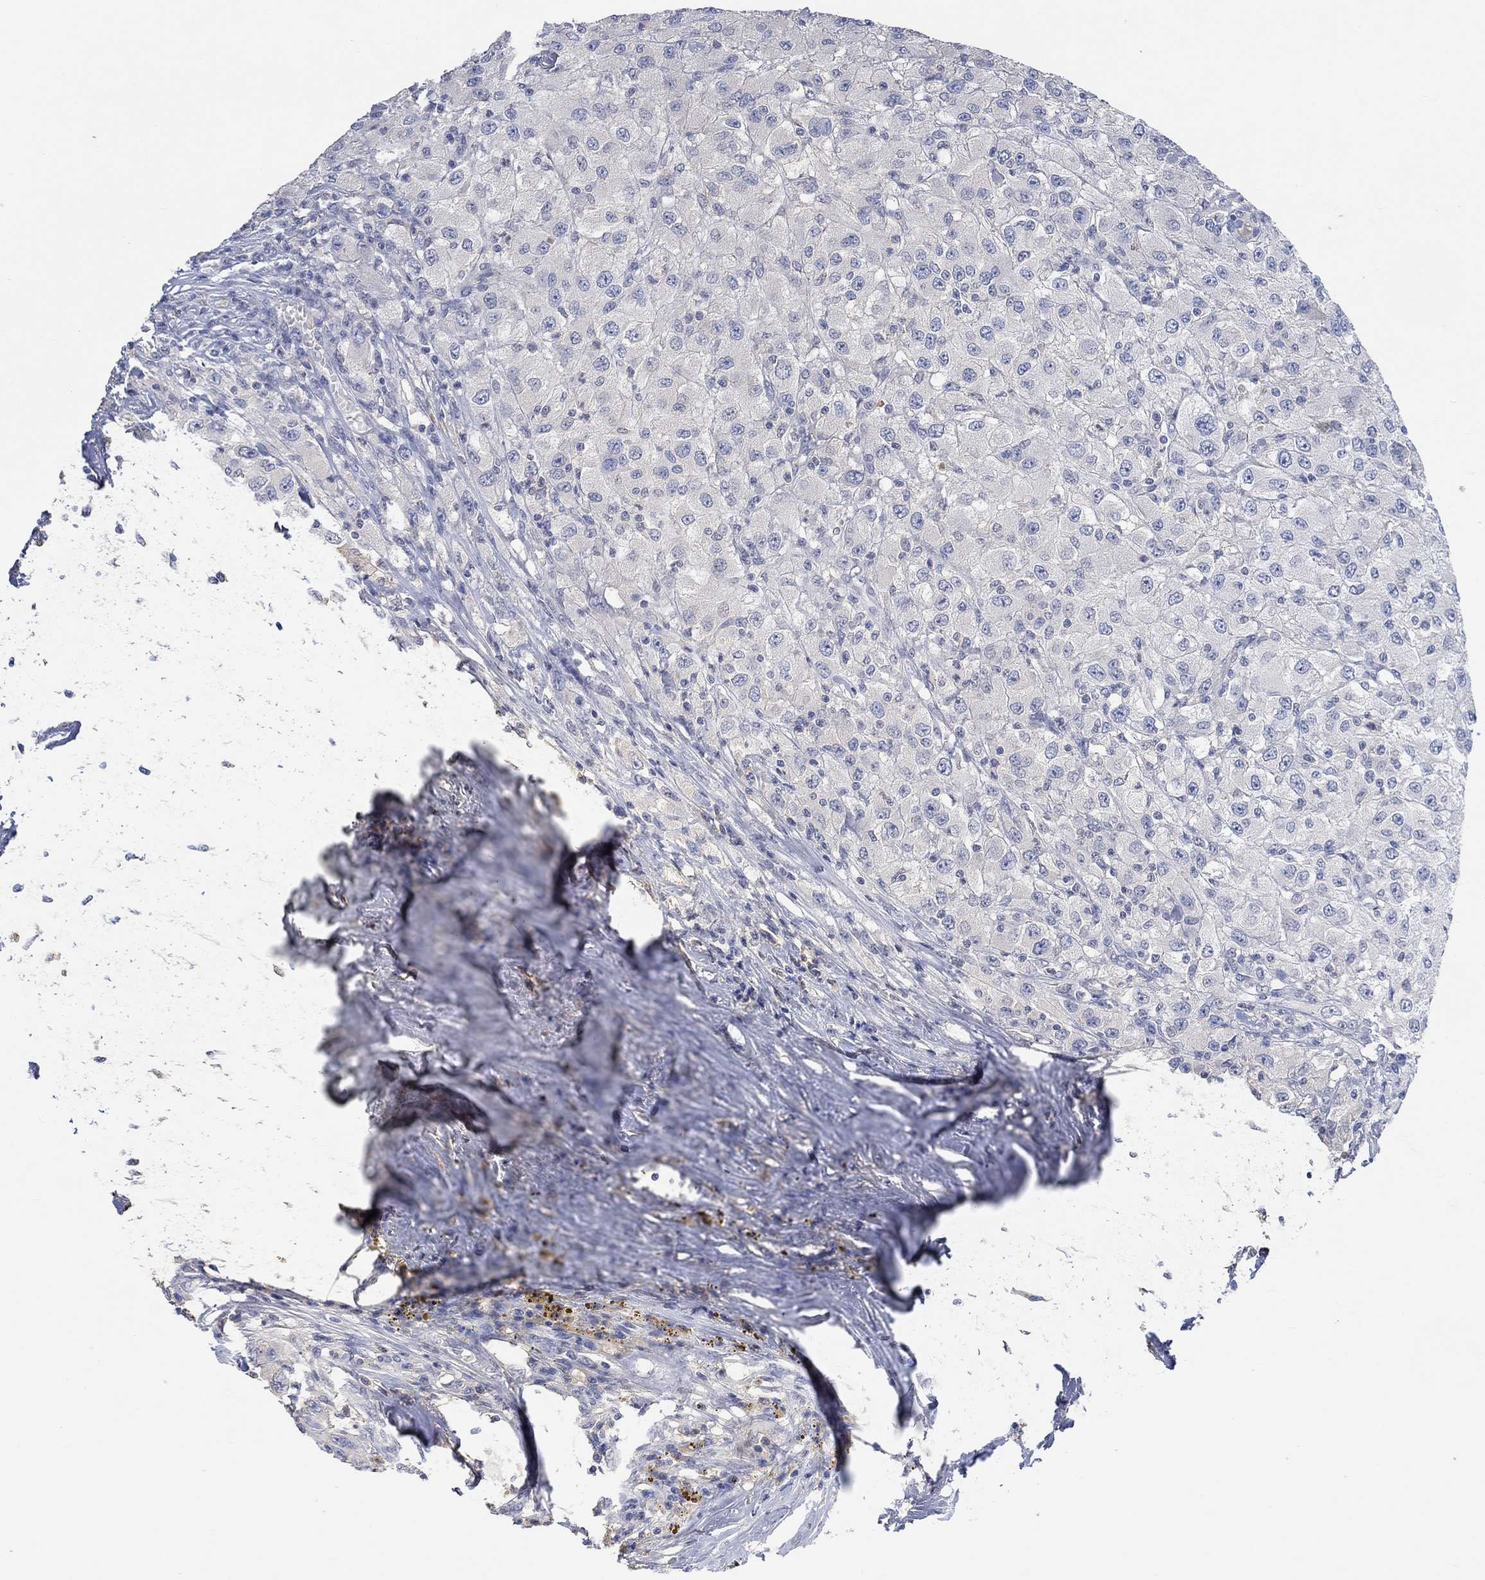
{"staining": {"intensity": "negative", "quantity": "none", "location": "none"}, "tissue": "renal cancer", "cell_type": "Tumor cells", "image_type": "cancer", "snomed": [{"axis": "morphology", "description": "Adenocarcinoma, NOS"}, {"axis": "topography", "description": "Kidney"}], "caption": "Tumor cells are negative for protein expression in human renal cancer.", "gene": "MSTN", "patient": {"sex": "female", "age": 67}}